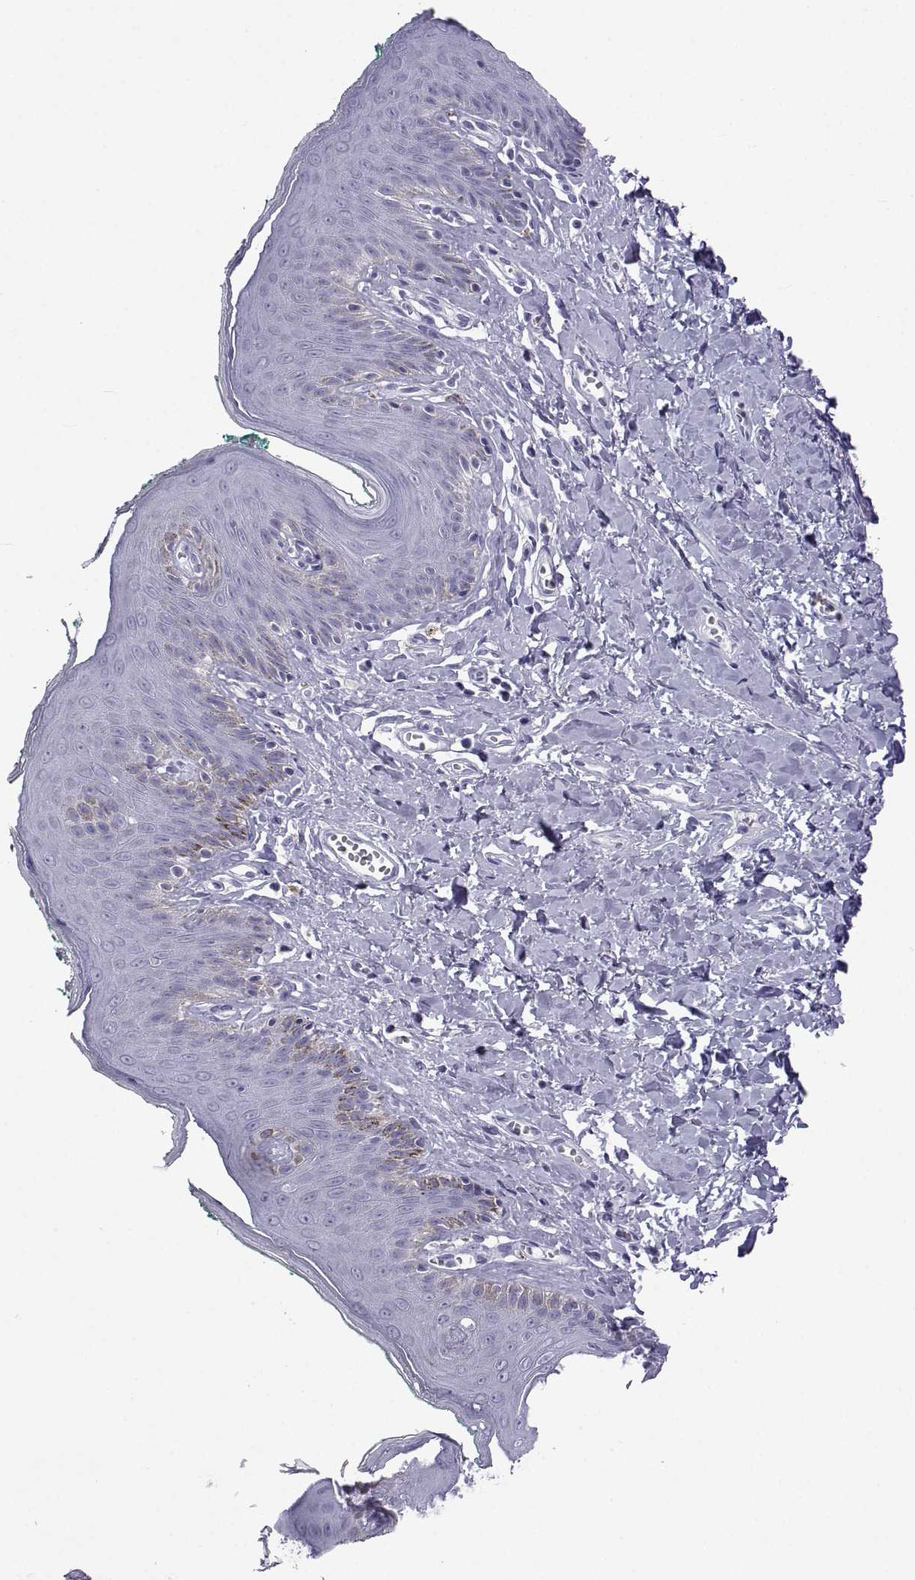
{"staining": {"intensity": "negative", "quantity": "none", "location": "none"}, "tissue": "skin", "cell_type": "Epidermal cells", "image_type": "normal", "snomed": [{"axis": "morphology", "description": "Normal tissue, NOS"}, {"axis": "topography", "description": "Vulva"}], "caption": "Immunohistochemistry micrograph of normal skin stained for a protein (brown), which shows no positivity in epidermal cells.", "gene": "ACTL7A", "patient": {"sex": "female", "age": 66}}